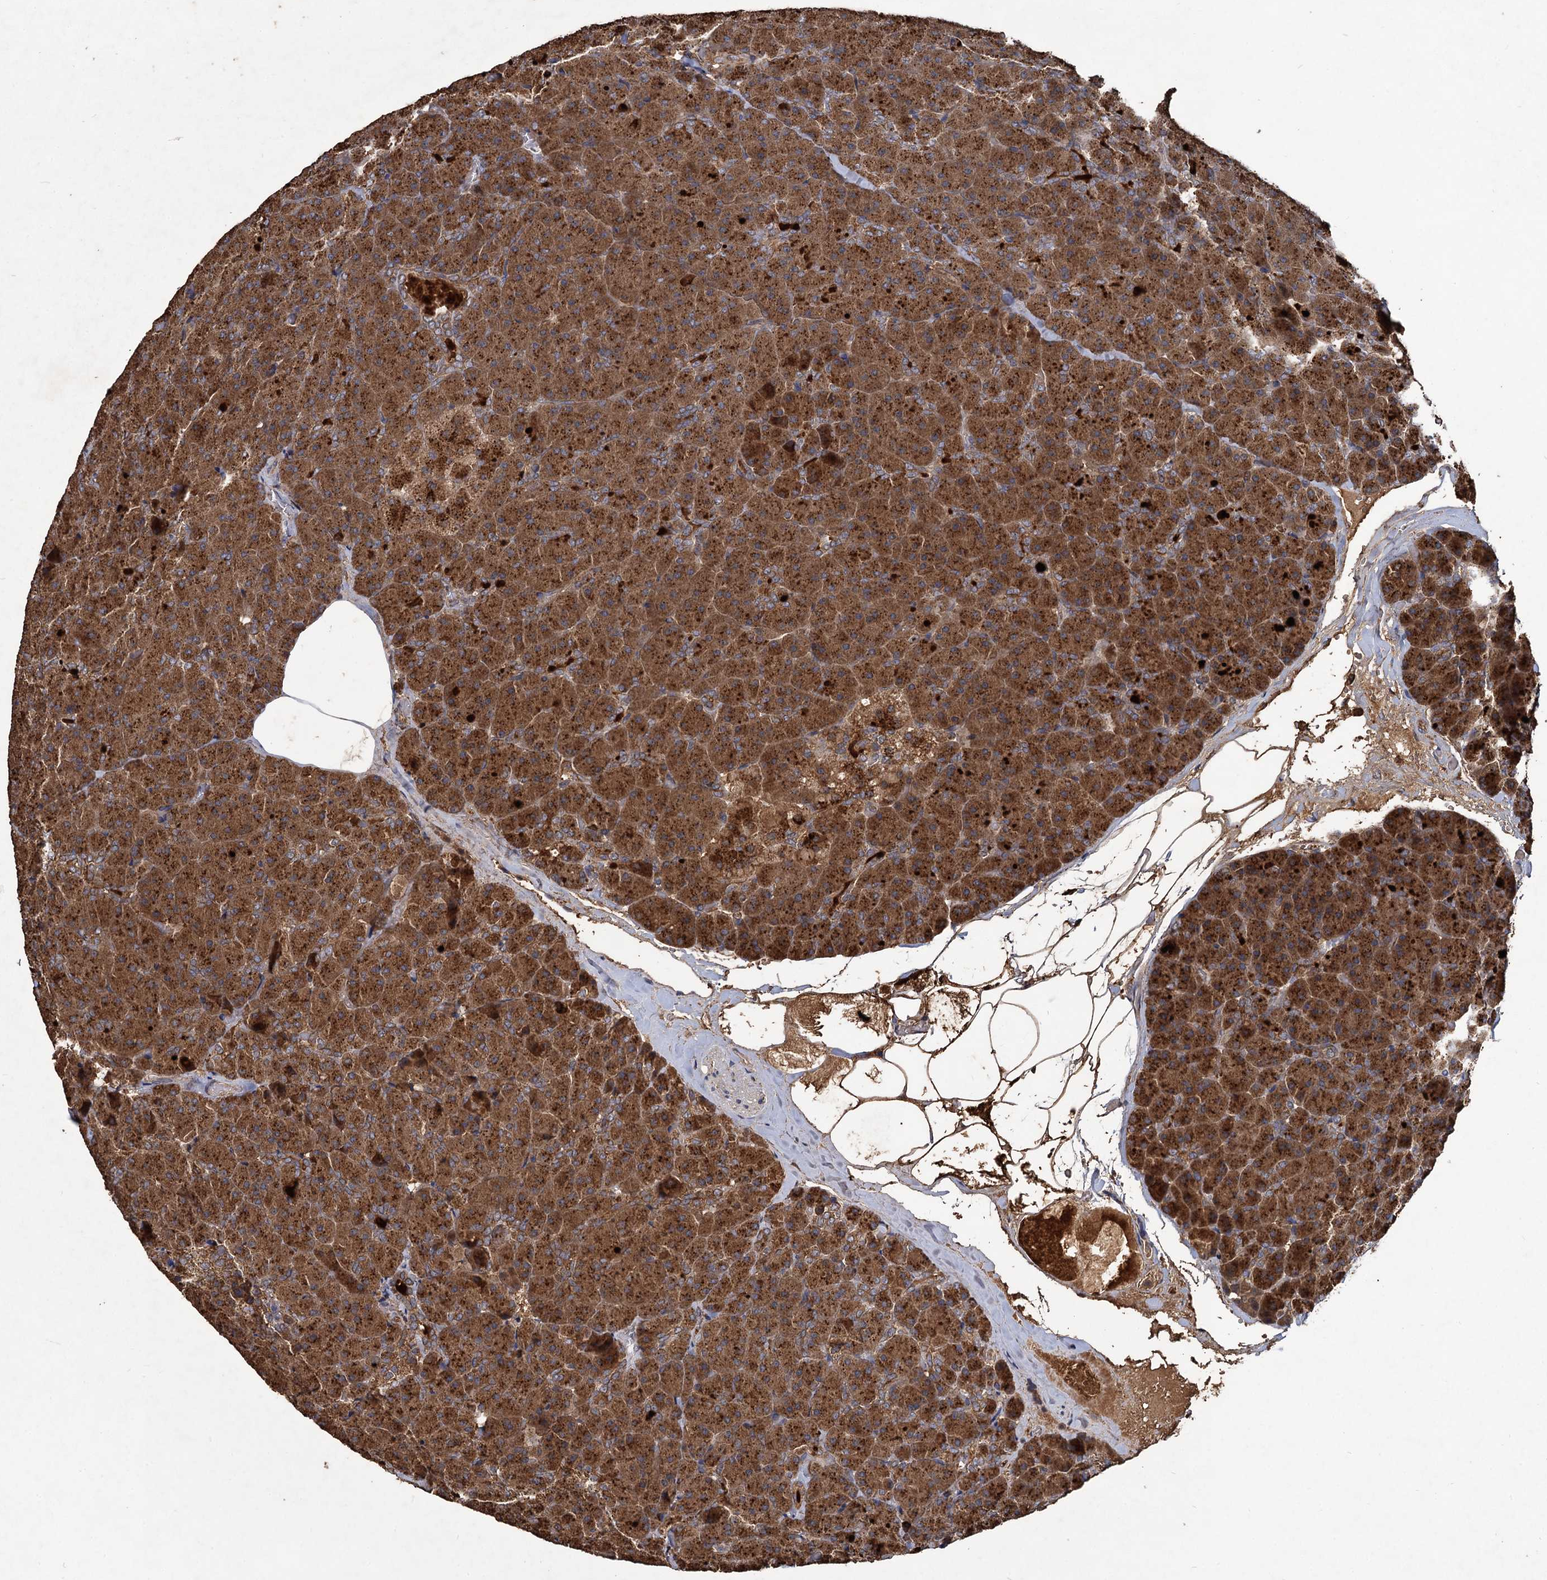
{"staining": {"intensity": "strong", "quantity": ">75%", "location": "cytoplasmic/membranous"}, "tissue": "pancreas", "cell_type": "Exocrine glandular cells", "image_type": "normal", "snomed": [{"axis": "morphology", "description": "Normal tissue, NOS"}, {"axis": "topography", "description": "Pancreas"}], "caption": "Brown immunohistochemical staining in benign pancreas shows strong cytoplasmic/membranous positivity in about >75% of exocrine glandular cells. (Stains: DAB (3,3'-diaminobenzidine) in brown, nuclei in blue, Microscopy: brightfield microscopy at high magnification).", "gene": "GCLC", "patient": {"sex": "male", "age": 36}}